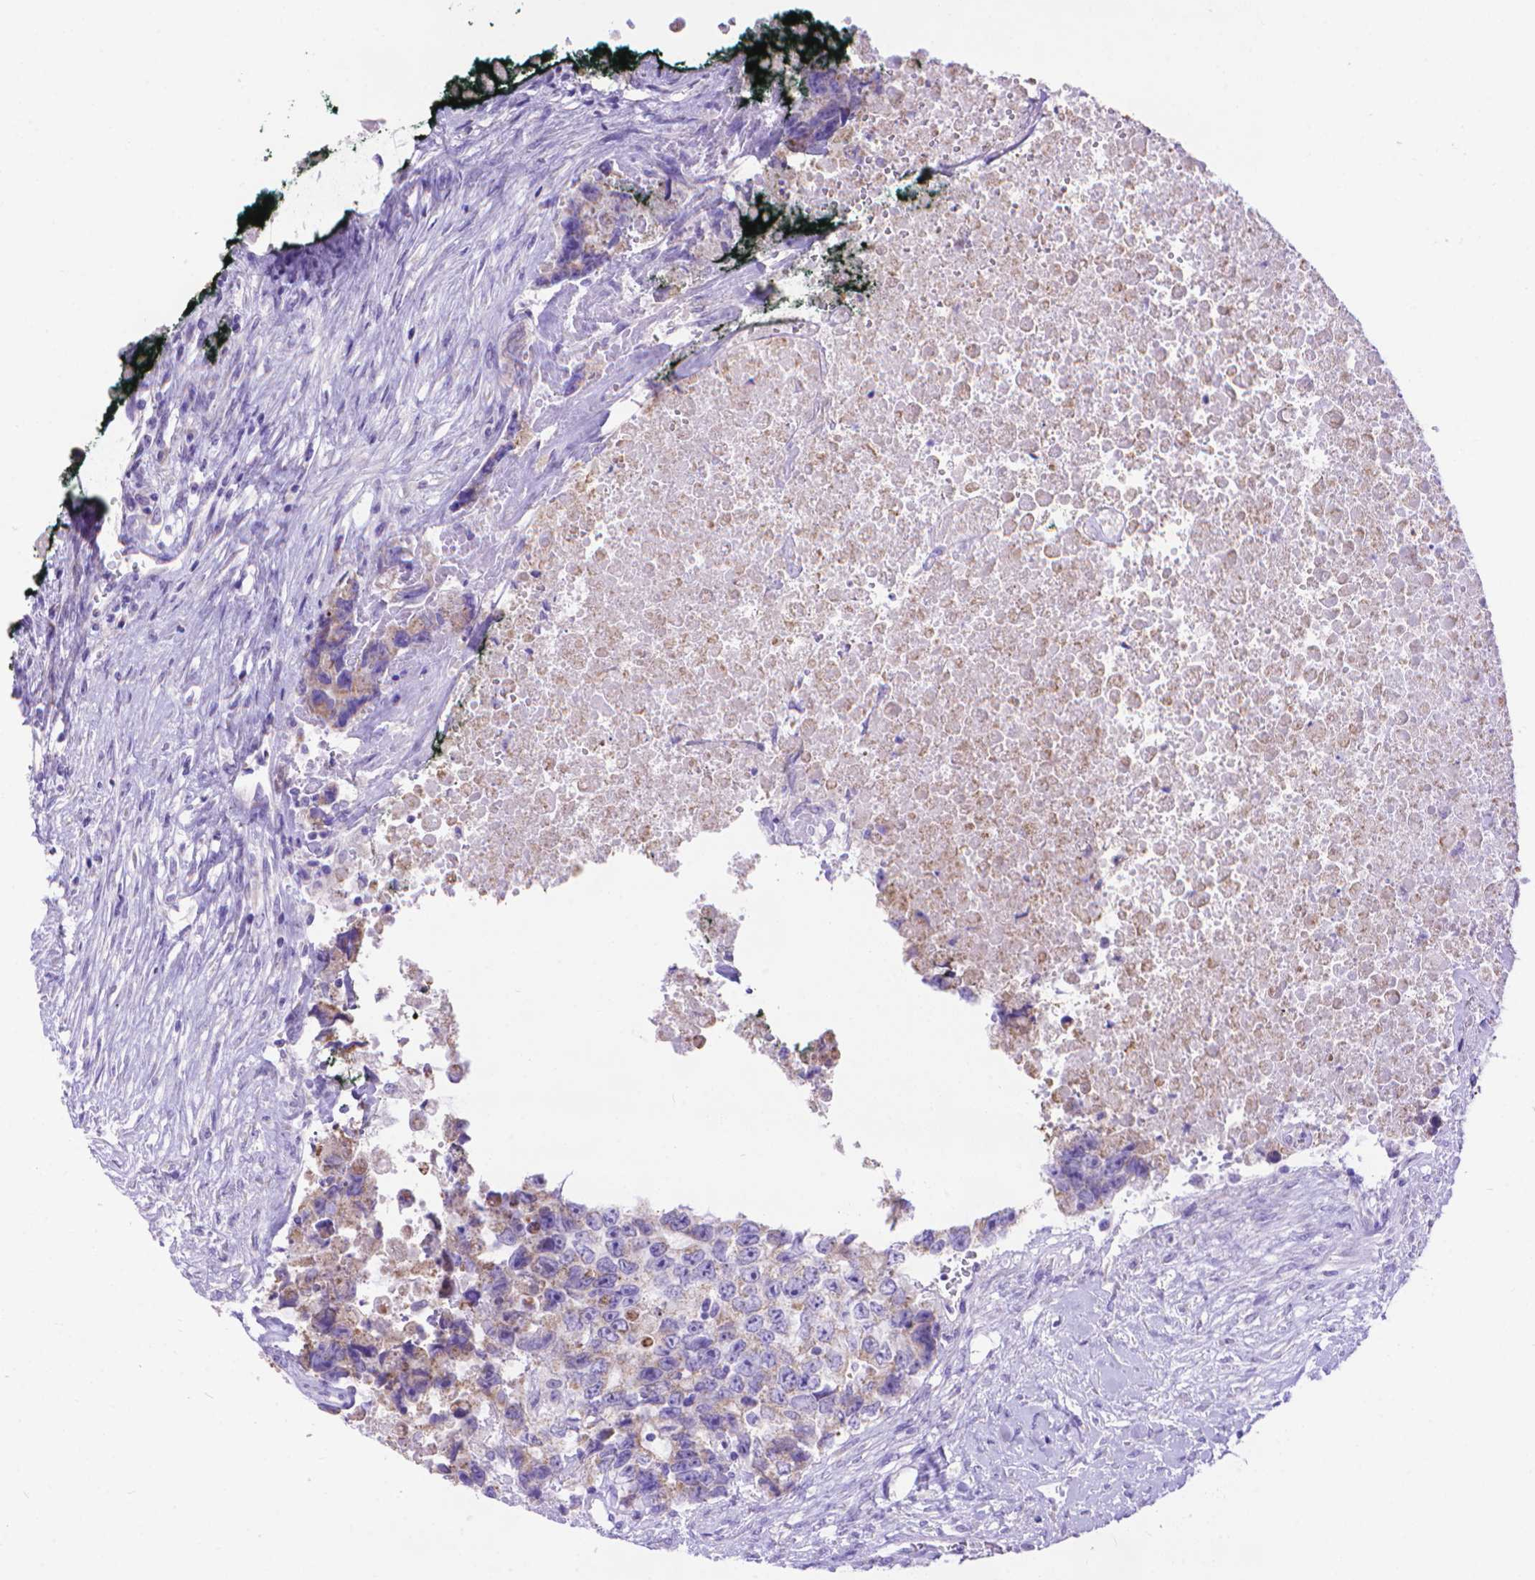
{"staining": {"intensity": "weak", "quantity": "<25%", "location": "cytoplasmic/membranous"}, "tissue": "testis cancer", "cell_type": "Tumor cells", "image_type": "cancer", "snomed": [{"axis": "morphology", "description": "Carcinoma, Embryonal, NOS"}, {"axis": "topography", "description": "Testis"}], "caption": "High power microscopy photomicrograph of an immunohistochemistry photomicrograph of embryonal carcinoma (testis), revealing no significant staining in tumor cells. (DAB (3,3'-diaminobenzidine) immunohistochemistry (IHC) with hematoxylin counter stain).", "gene": "DHRS2", "patient": {"sex": "male", "age": 24}}